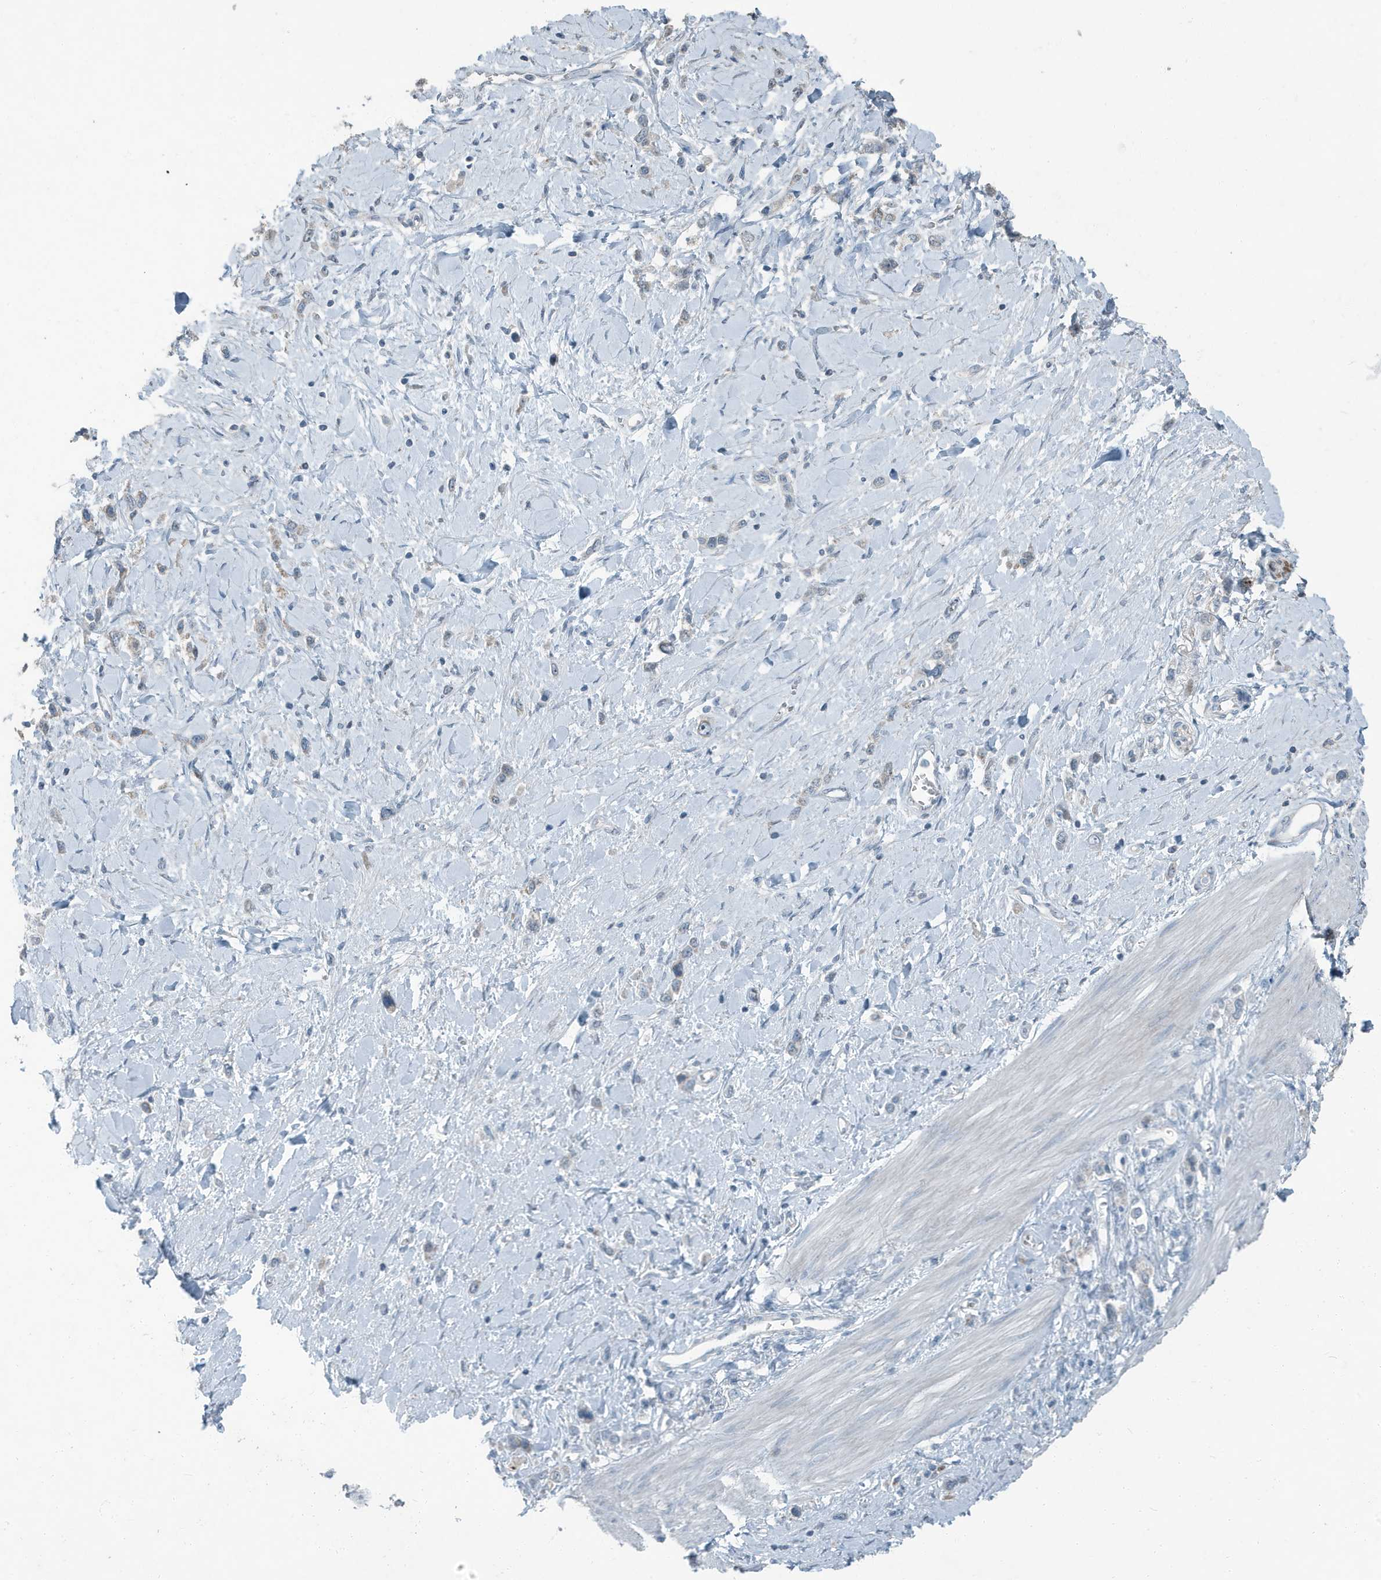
{"staining": {"intensity": "weak", "quantity": "<25%", "location": "cytoplasmic/membranous"}, "tissue": "stomach cancer", "cell_type": "Tumor cells", "image_type": "cancer", "snomed": [{"axis": "morphology", "description": "Normal tissue, NOS"}, {"axis": "morphology", "description": "Adenocarcinoma, NOS"}, {"axis": "topography", "description": "Stomach, upper"}, {"axis": "topography", "description": "Stomach"}], "caption": "Immunohistochemistry of human adenocarcinoma (stomach) demonstrates no staining in tumor cells.", "gene": "FAM162A", "patient": {"sex": "female", "age": 65}}